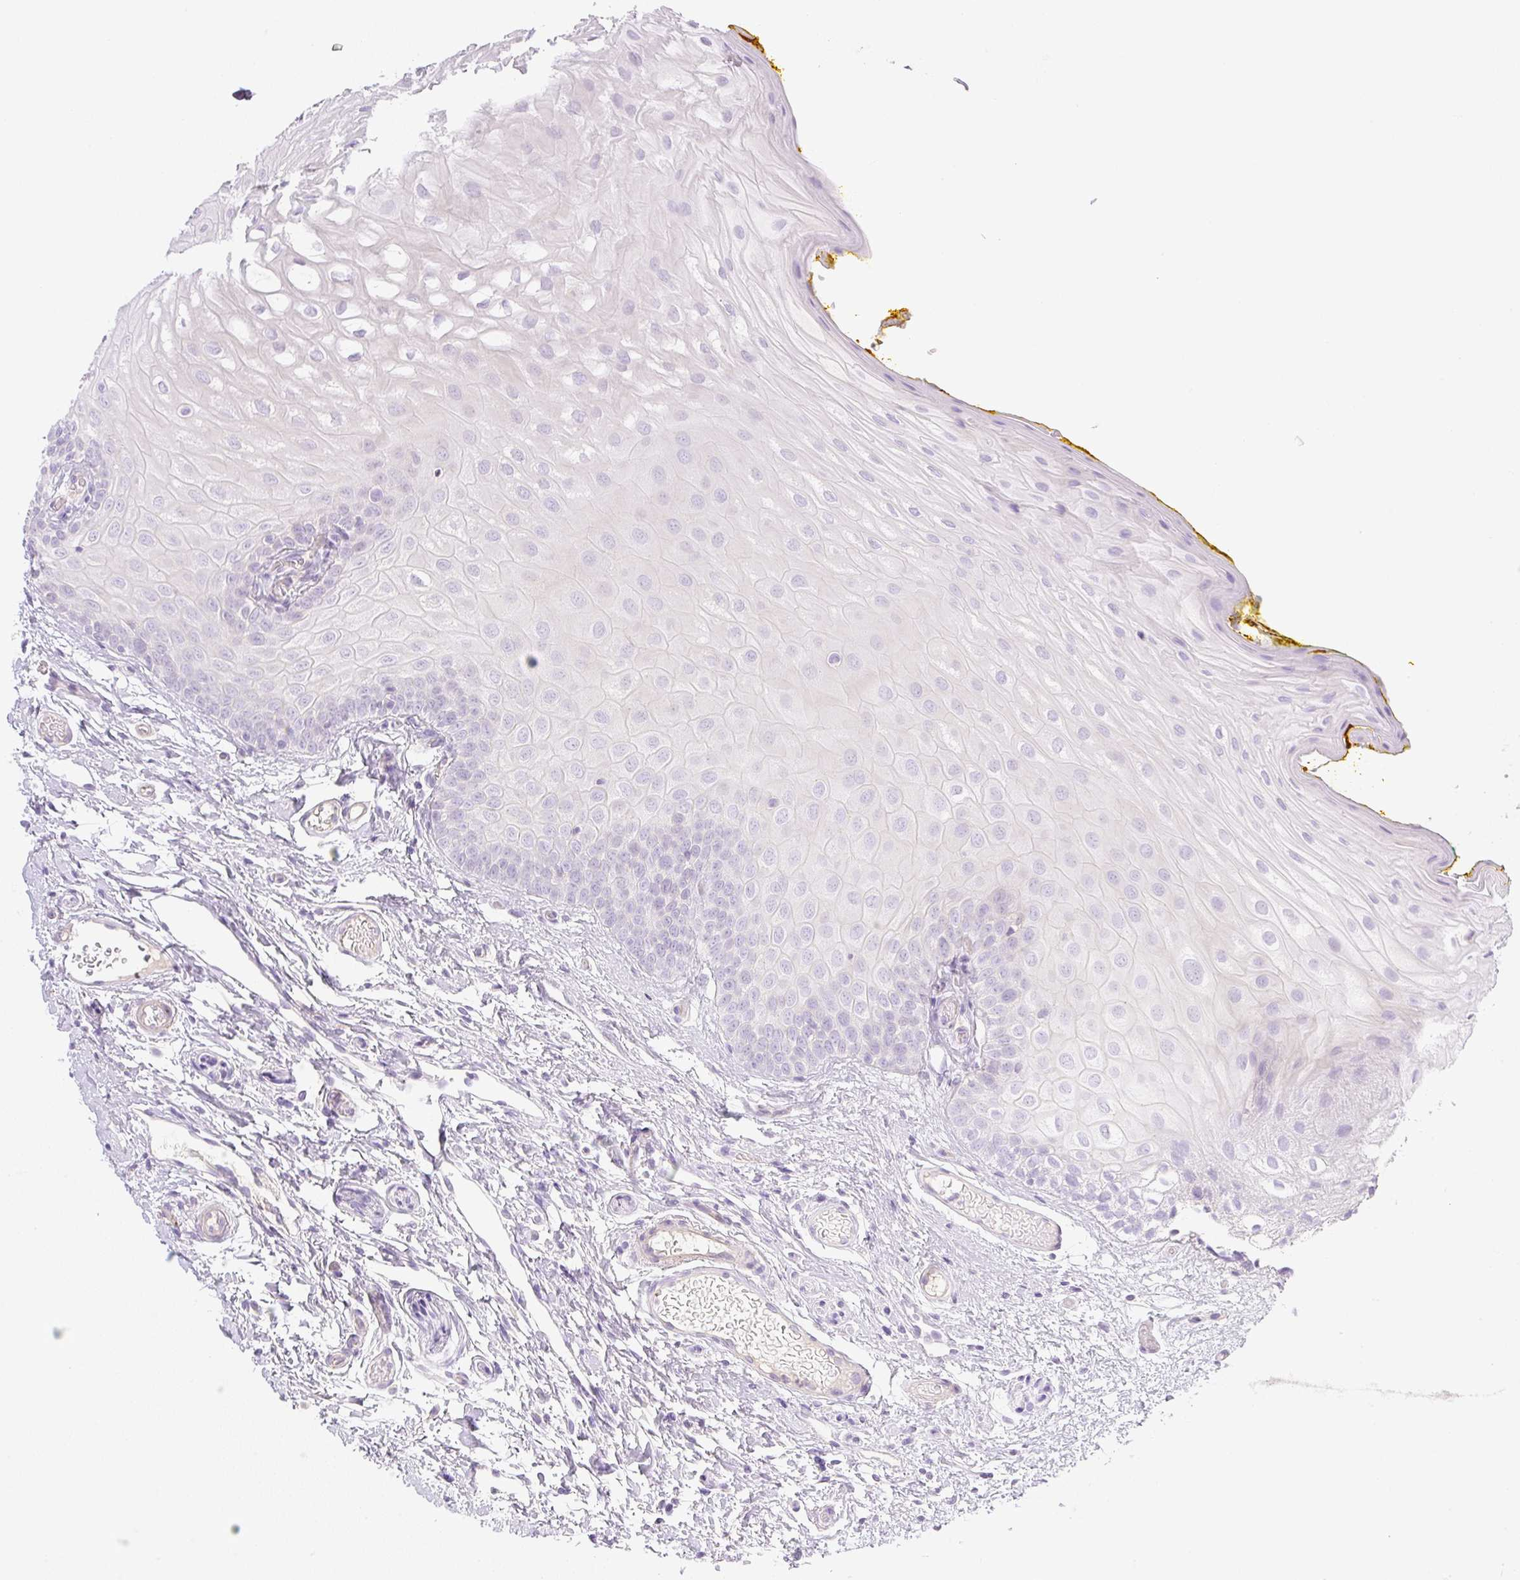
{"staining": {"intensity": "negative", "quantity": "none", "location": "none"}, "tissue": "oral mucosa", "cell_type": "Squamous epithelial cells", "image_type": "normal", "snomed": [{"axis": "morphology", "description": "Normal tissue, NOS"}, {"axis": "topography", "description": "Oral tissue"}, {"axis": "topography", "description": "Tounge, NOS"}], "caption": "This histopathology image is of benign oral mucosa stained with immunohistochemistry to label a protein in brown with the nuclei are counter-stained blue. There is no expression in squamous epithelial cells.", "gene": "MIA2", "patient": {"sex": "female", "age": 60}}